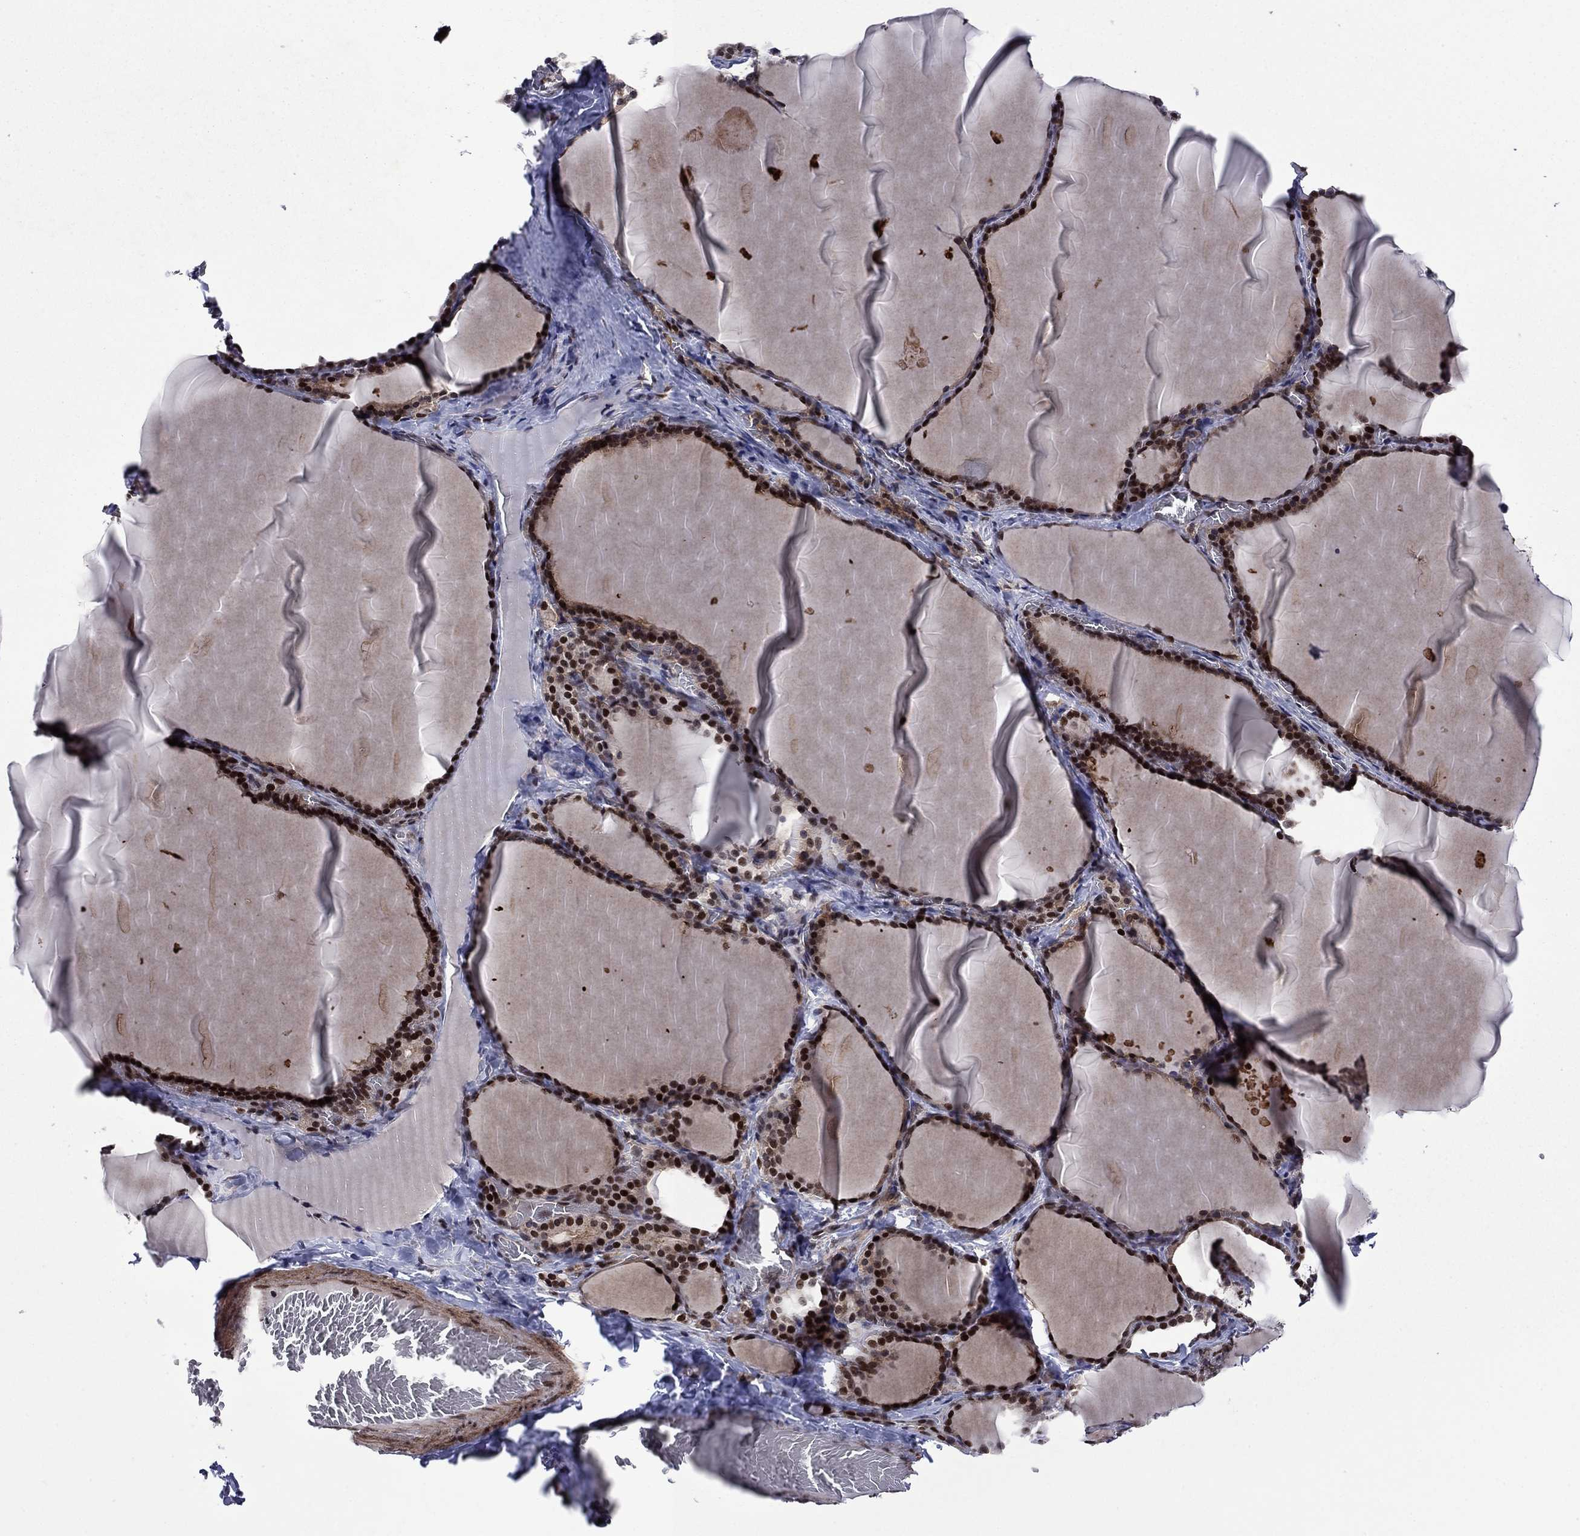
{"staining": {"intensity": "strong", "quantity": ">75%", "location": "nuclear"}, "tissue": "thyroid gland", "cell_type": "Glandular cells", "image_type": "normal", "snomed": [{"axis": "morphology", "description": "Normal tissue, NOS"}, {"axis": "morphology", "description": "Hyperplasia, NOS"}, {"axis": "topography", "description": "Thyroid gland"}], "caption": "Protein expression analysis of benign human thyroid gland reveals strong nuclear staining in approximately >75% of glandular cells. The staining was performed using DAB (3,3'-diaminobenzidine) to visualize the protein expression in brown, while the nuclei were stained in blue with hematoxylin (Magnification: 20x).", "gene": "SURF2", "patient": {"sex": "female", "age": 27}}